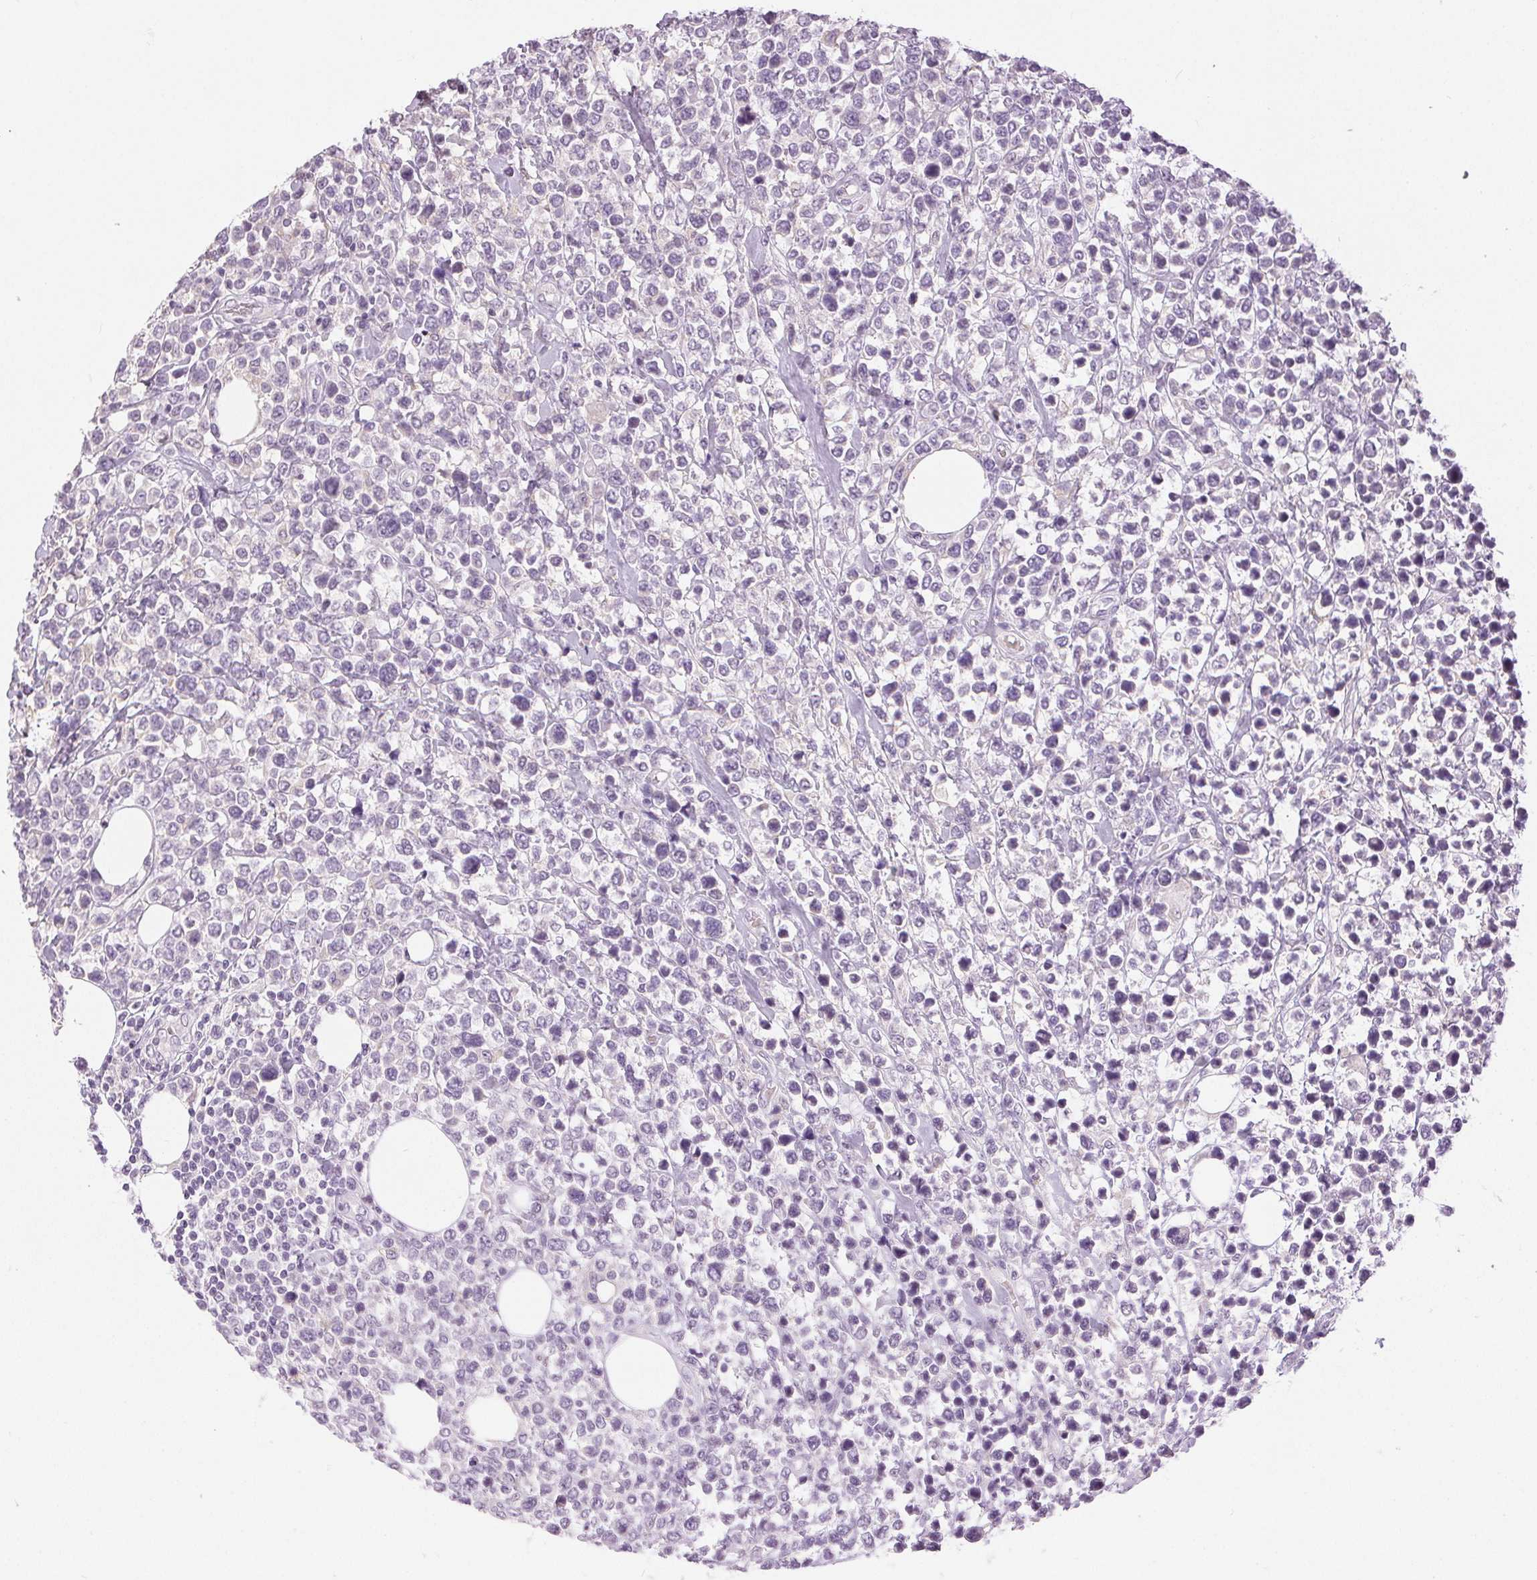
{"staining": {"intensity": "negative", "quantity": "none", "location": "none"}, "tissue": "lymphoma", "cell_type": "Tumor cells", "image_type": "cancer", "snomed": [{"axis": "morphology", "description": "Malignant lymphoma, non-Hodgkin's type, High grade"}, {"axis": "topography", "description": "Soft tissue"}], "caption": "High magnification brightfield microscopy of lymphoma stained with DAB (3,3'-diaminobenzidine) (brown) and counterstained with hematoxylin (blue): tumor cells show no significant staining.", "gene": "DSG3", "patient": {"sex": "female", "age": 56}}